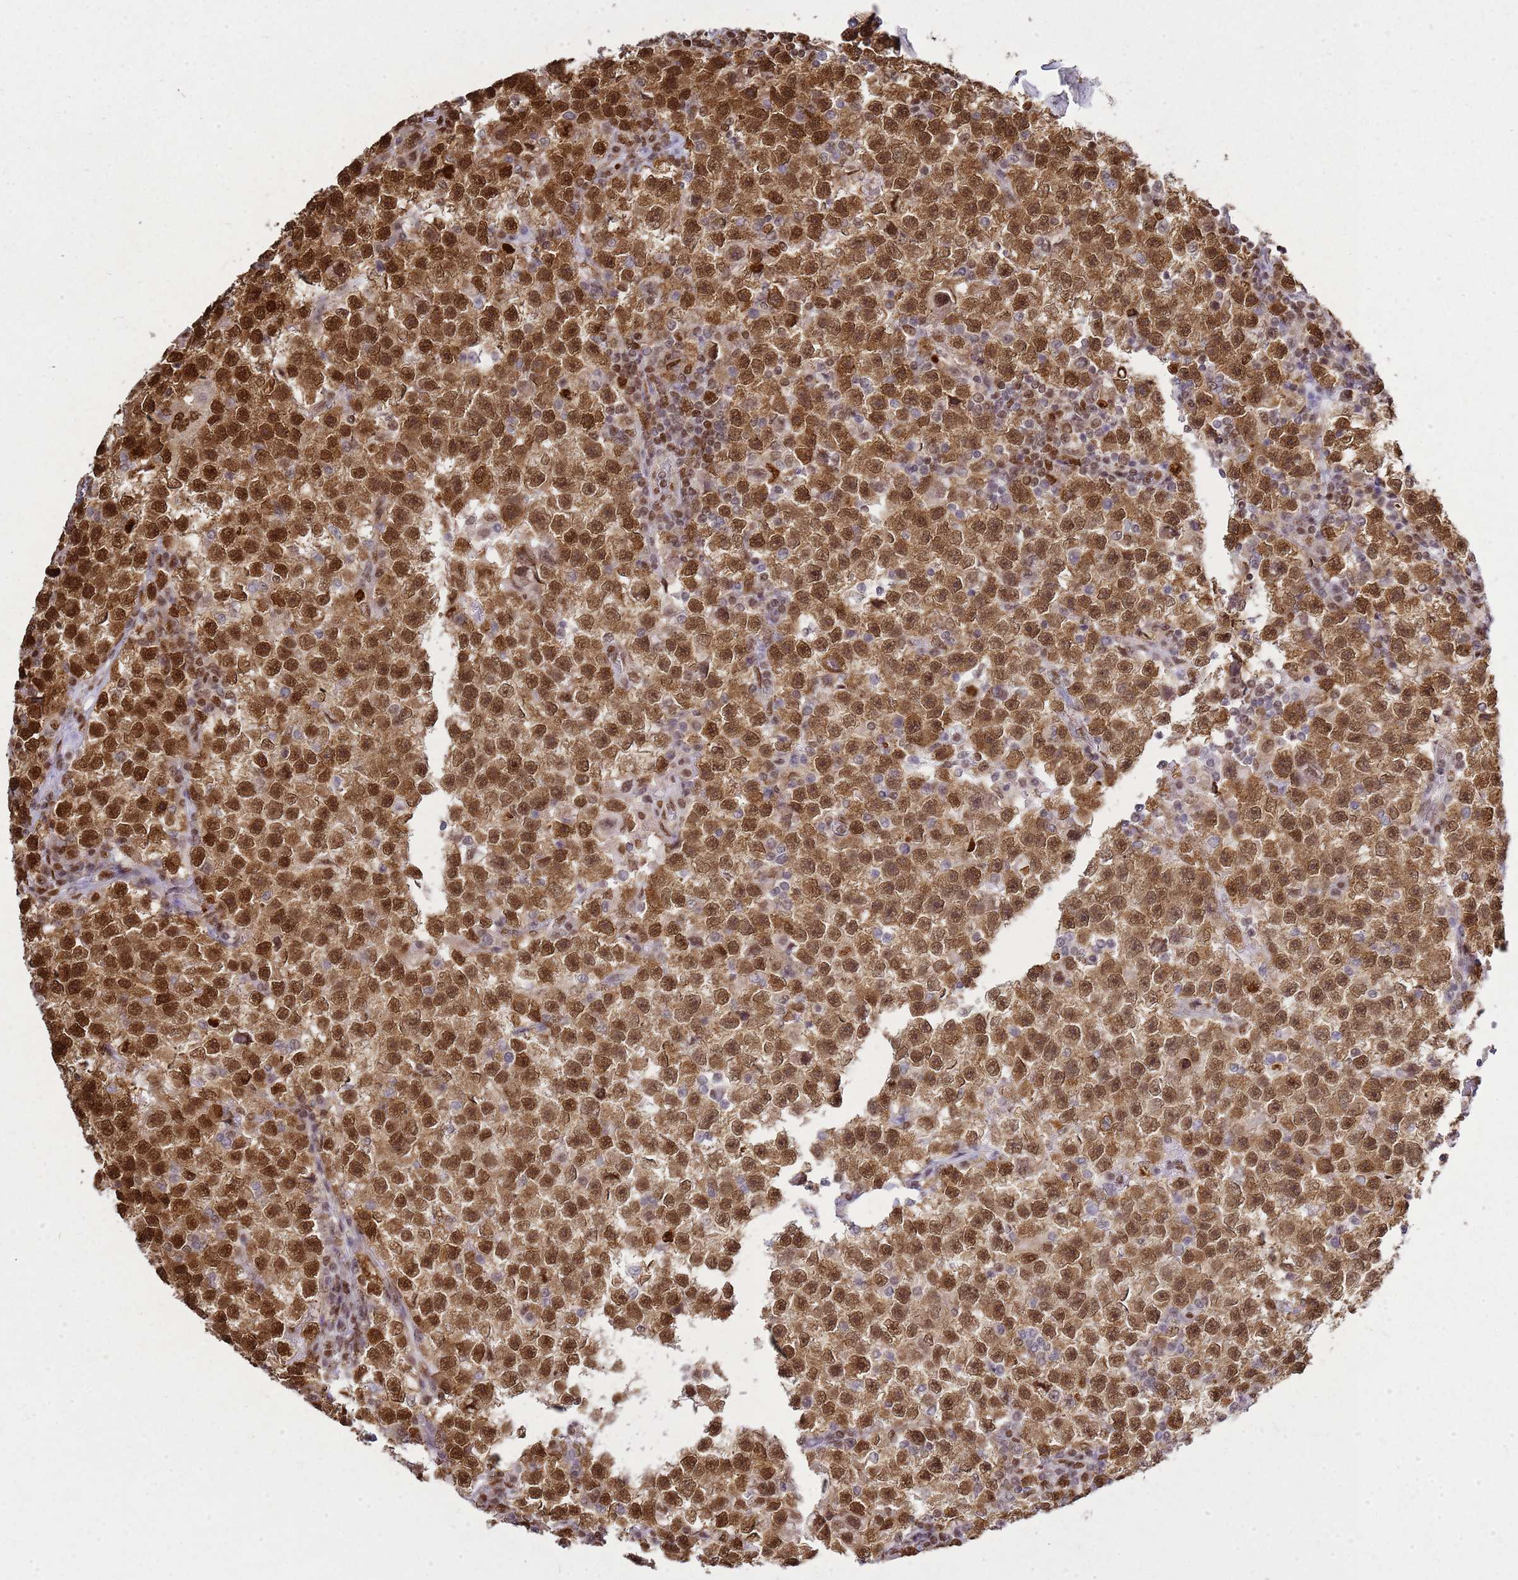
{"staining": {"intensity": "strong", "quantity": ">75%", "location": "cytoplasmic/membranous,nuclear"}, "tissue": "testis cancer", "cell_type": "Tumor cells", "image_type": "cancer", "snomed": [{"axis": "morphology", "description": "Seminoma, NOS"}, {"axis": "topography", "description": "Testis"}], "caption": "Strong cytoplasmic/membranous and nuclear protein staining is identified in about >75% of tumor cells in testis cancer. Using DAB (3,3'-diaminobenzidine) (brown) and hematoxylin (blue) stains, captured at high magnification using brightfield microscopy.", "gene": "APEX1", "patient": {"sex": "male", "age": 22}}